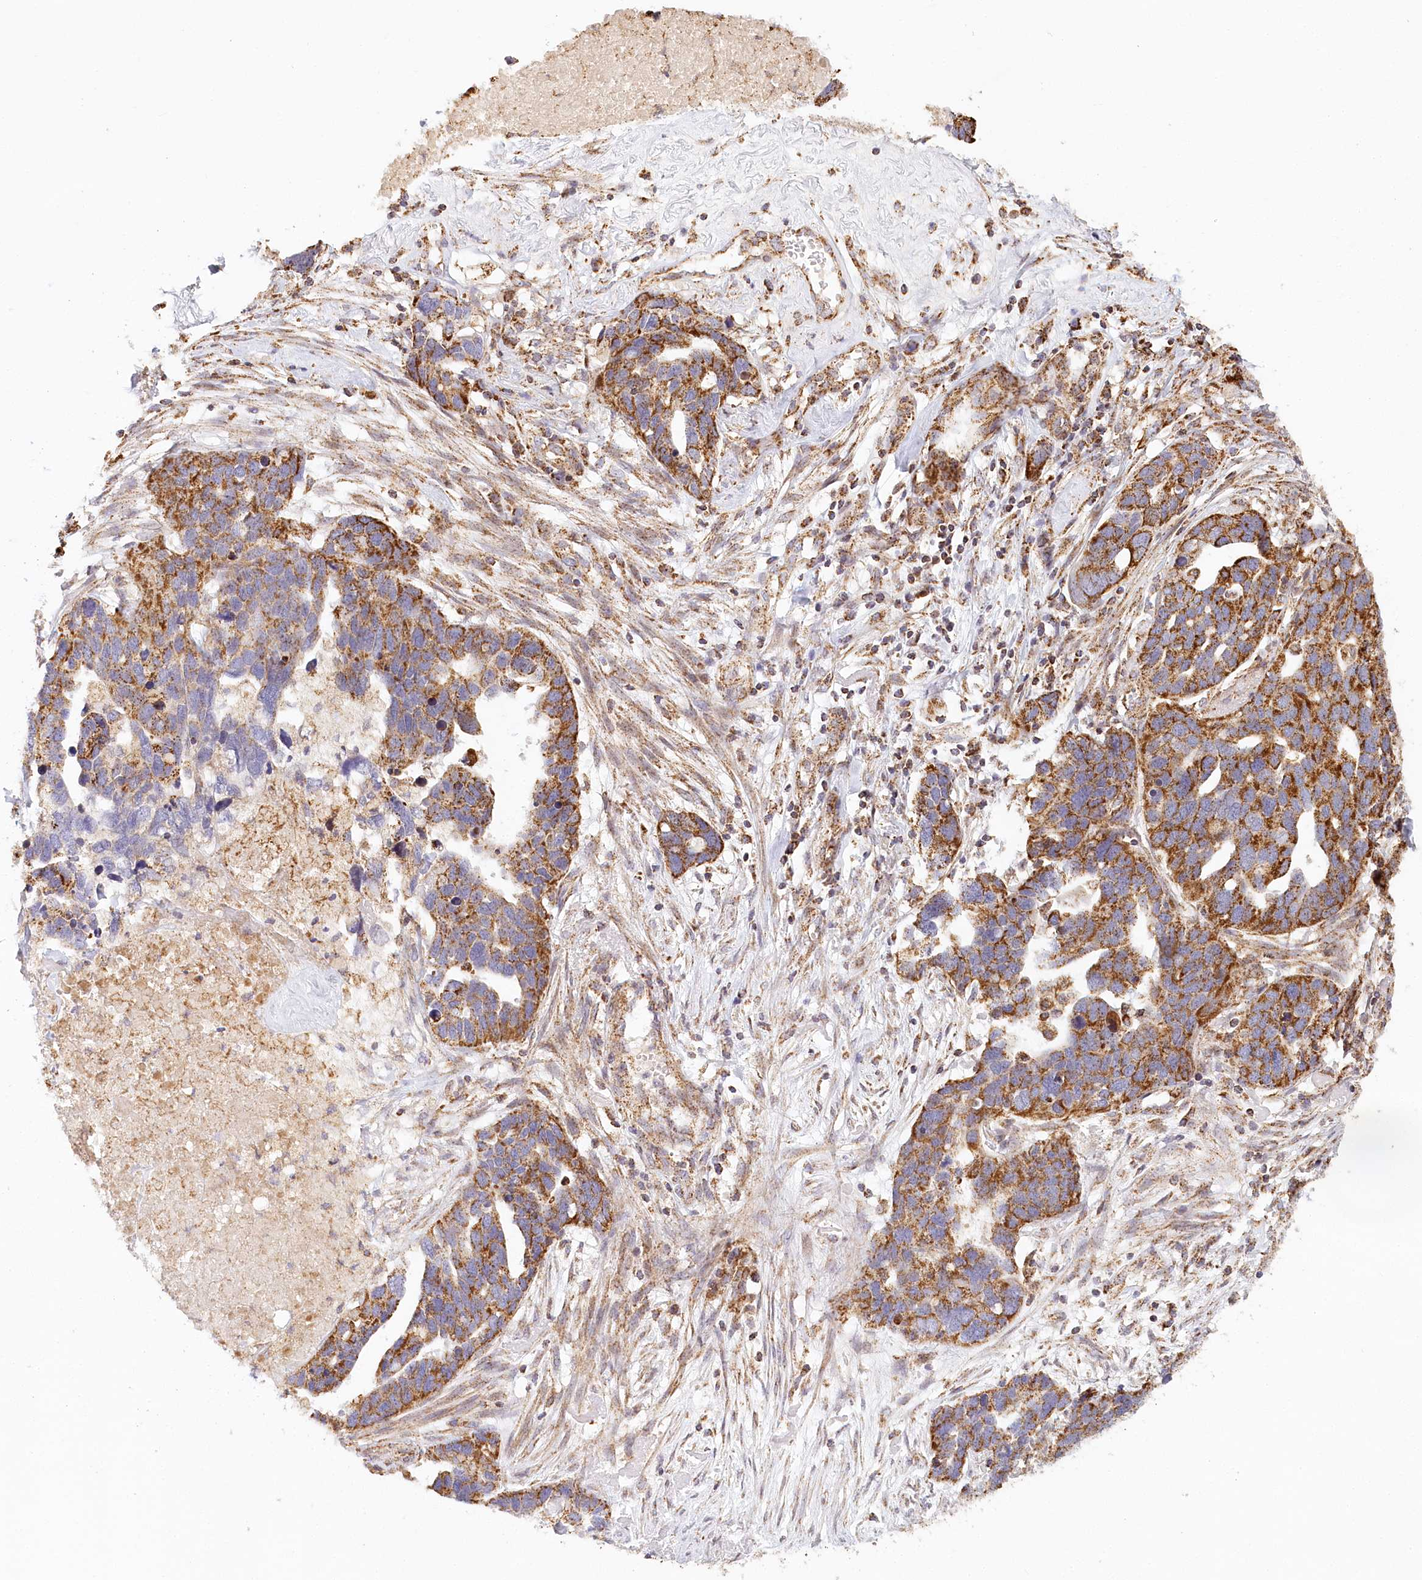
{"staining": {"intensity": "strong", "quantity": "25%-75%", "location": "cytoplasmic/membranous"}, "tissue": "ovarian cancer", "cell_type": "Tumor cells", "image_type": "cancer", "snomed": [{"axis": "morphology", "description": "Cystadenocarcinoma, serous, NOS"}, {"axis": "topography", "description": "Ovary"}], "caption": "About 25%-75% of tumor cells in ovarian cancer (serous cystadenocarcinoma) show strong cytoplasmic/membranous protein staining as visualized by brown immunohistochemical staining.", "gene": "UMPS", "patient": {"sex": "female", "age": 54}}